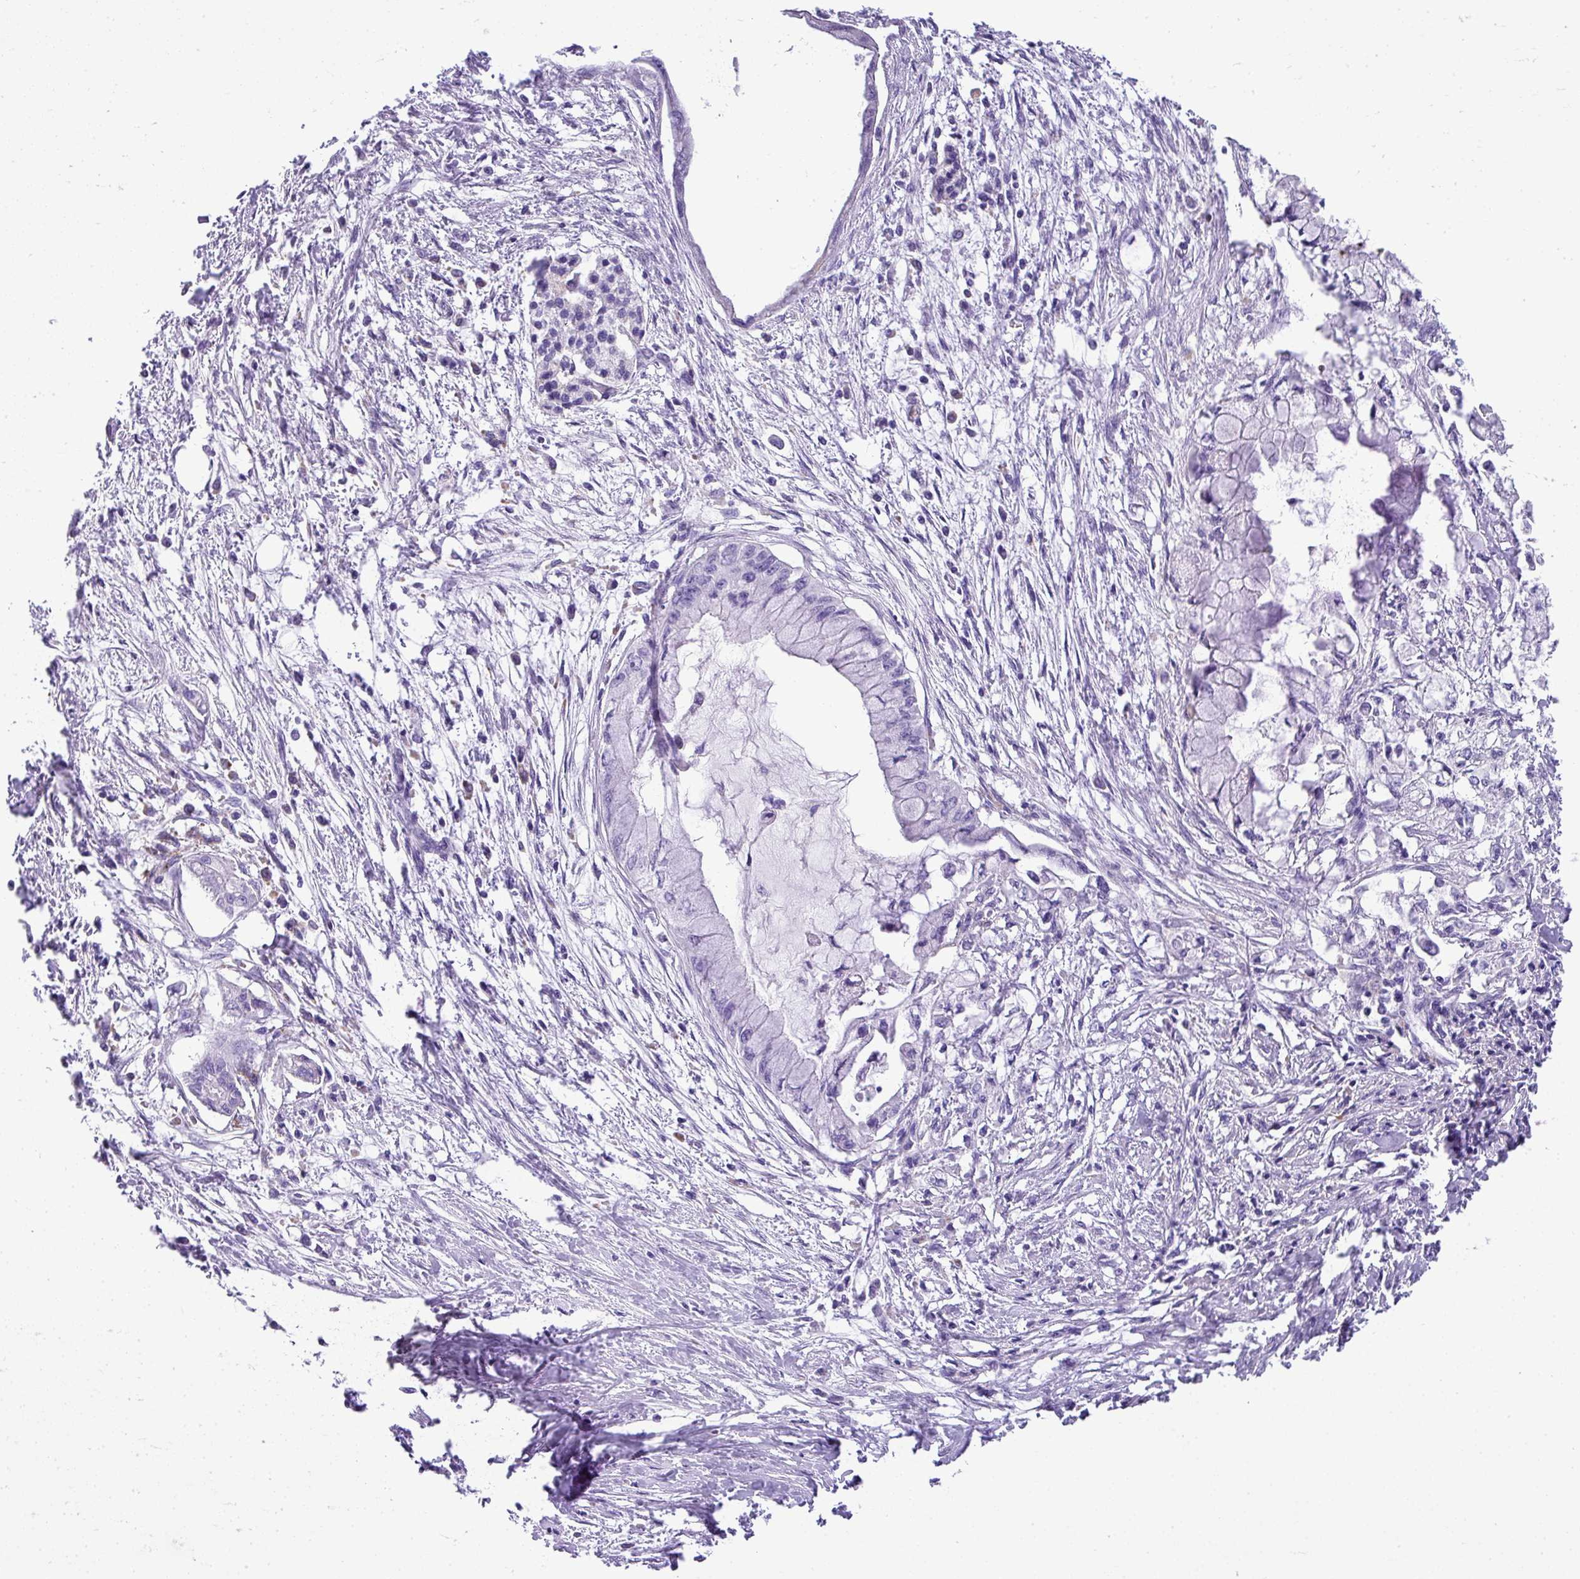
{"staining": {"intensity": "negative", "quantity": "none", "location": "none"}, "tissue": "pancreatic cancer", "cell_type": "Tumor cells", "image_type": "cancer", "snomed": [{"axis": "morphology", "description": "Adenocarcinoma, NOS"}, {"axis": "topography", "description": "Pancreas"}], "caption": "Pancreatic cancer (adenocarcinoma) was stained to show a protein in brown. There is no significant expression in tumor cells. Brightfield microscopy of immunohistochemistry (IHC) stained with DAB (brown) and hematoxylin (blue), captured at high magnification.", "gene": "ZNF568", "patient": {"sex": "male", "age": 48}}